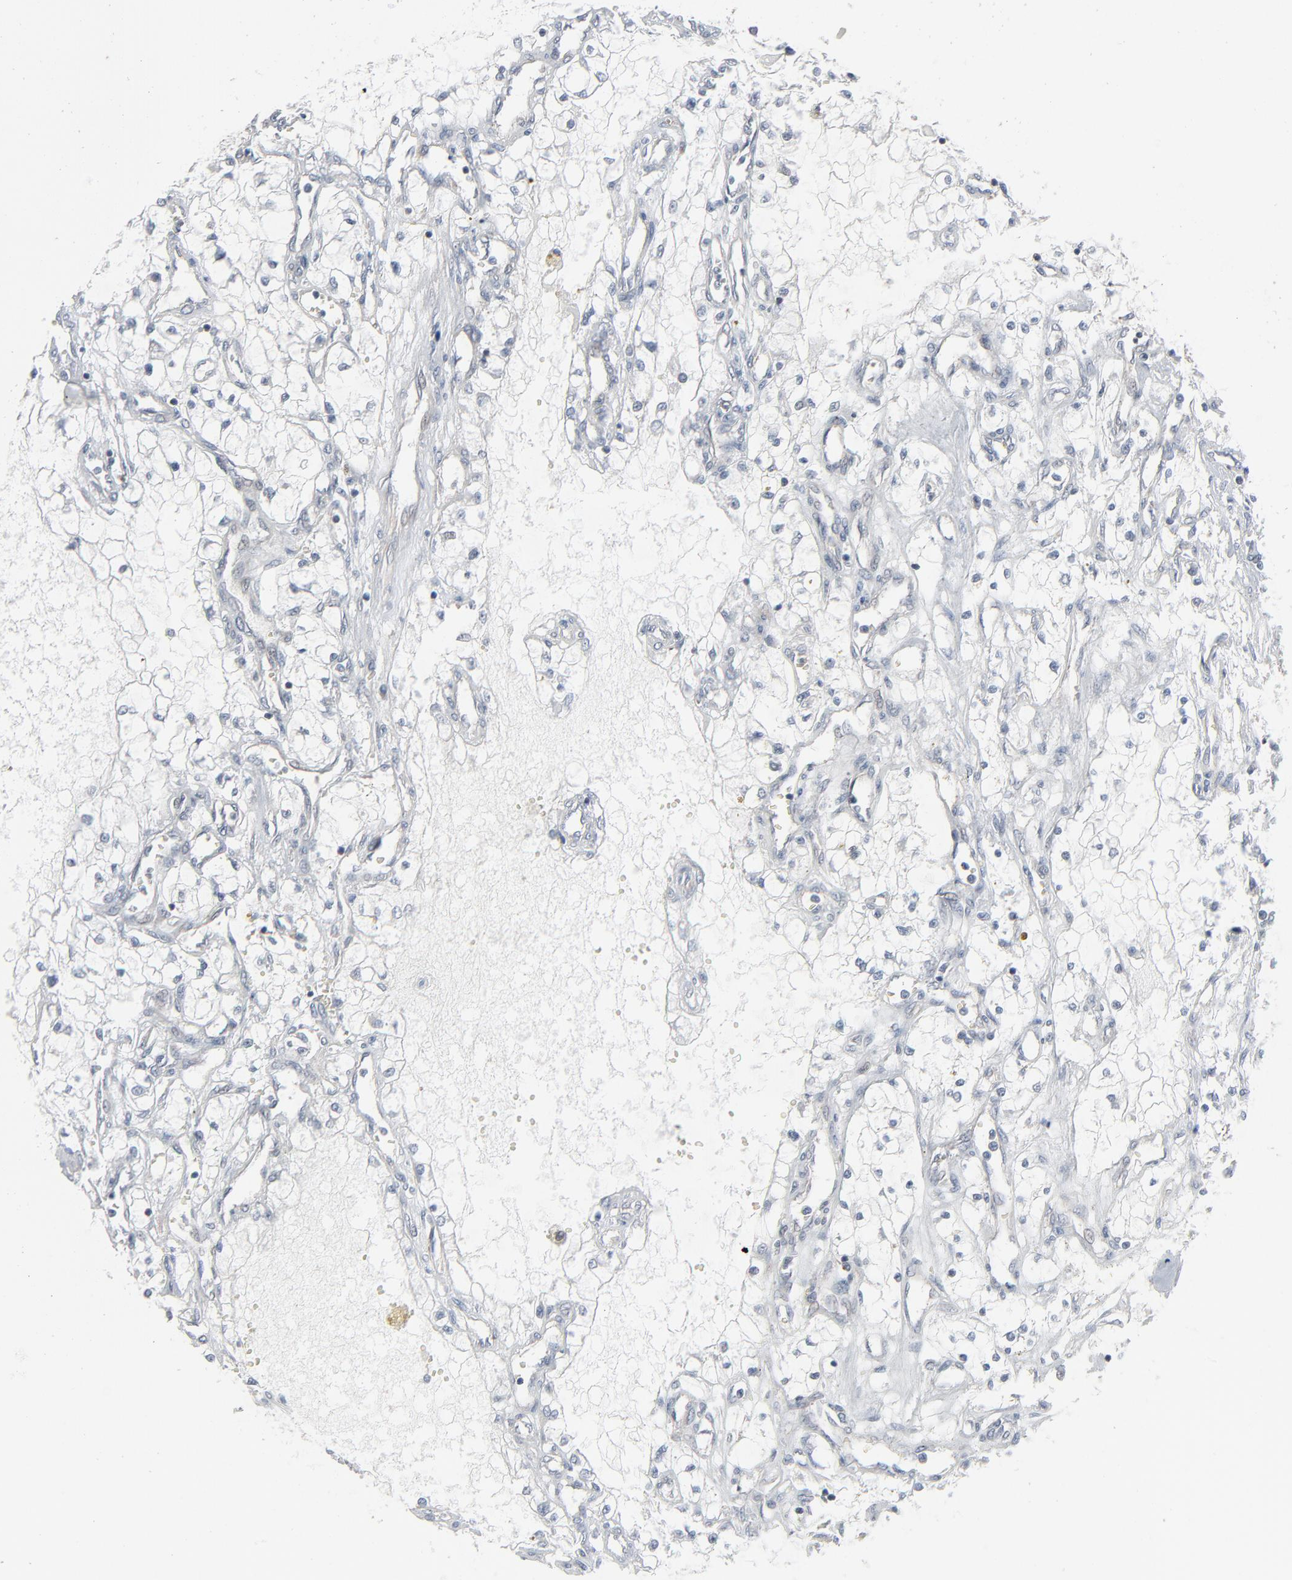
{"staining": {"intensity": "negative", "quantity": "none", "location": "none"}, "tissue": "renal cancer", "cell_type": "Tumor cells", "image_type": "cancer", "snomed": [{"axis": "morphology", "description": "Adenocarcinoma, NOS"}, {"axis": "topography", "description": "Kidney"}], "caption": "DAB (3,3'-diaminobenzidine) immunohistochemical staining of adenocarcinoma (renal) reveals no significant staining in tumor cells.", "gene": "OPTN", "patient": {"sex": "male", "age": 61}}